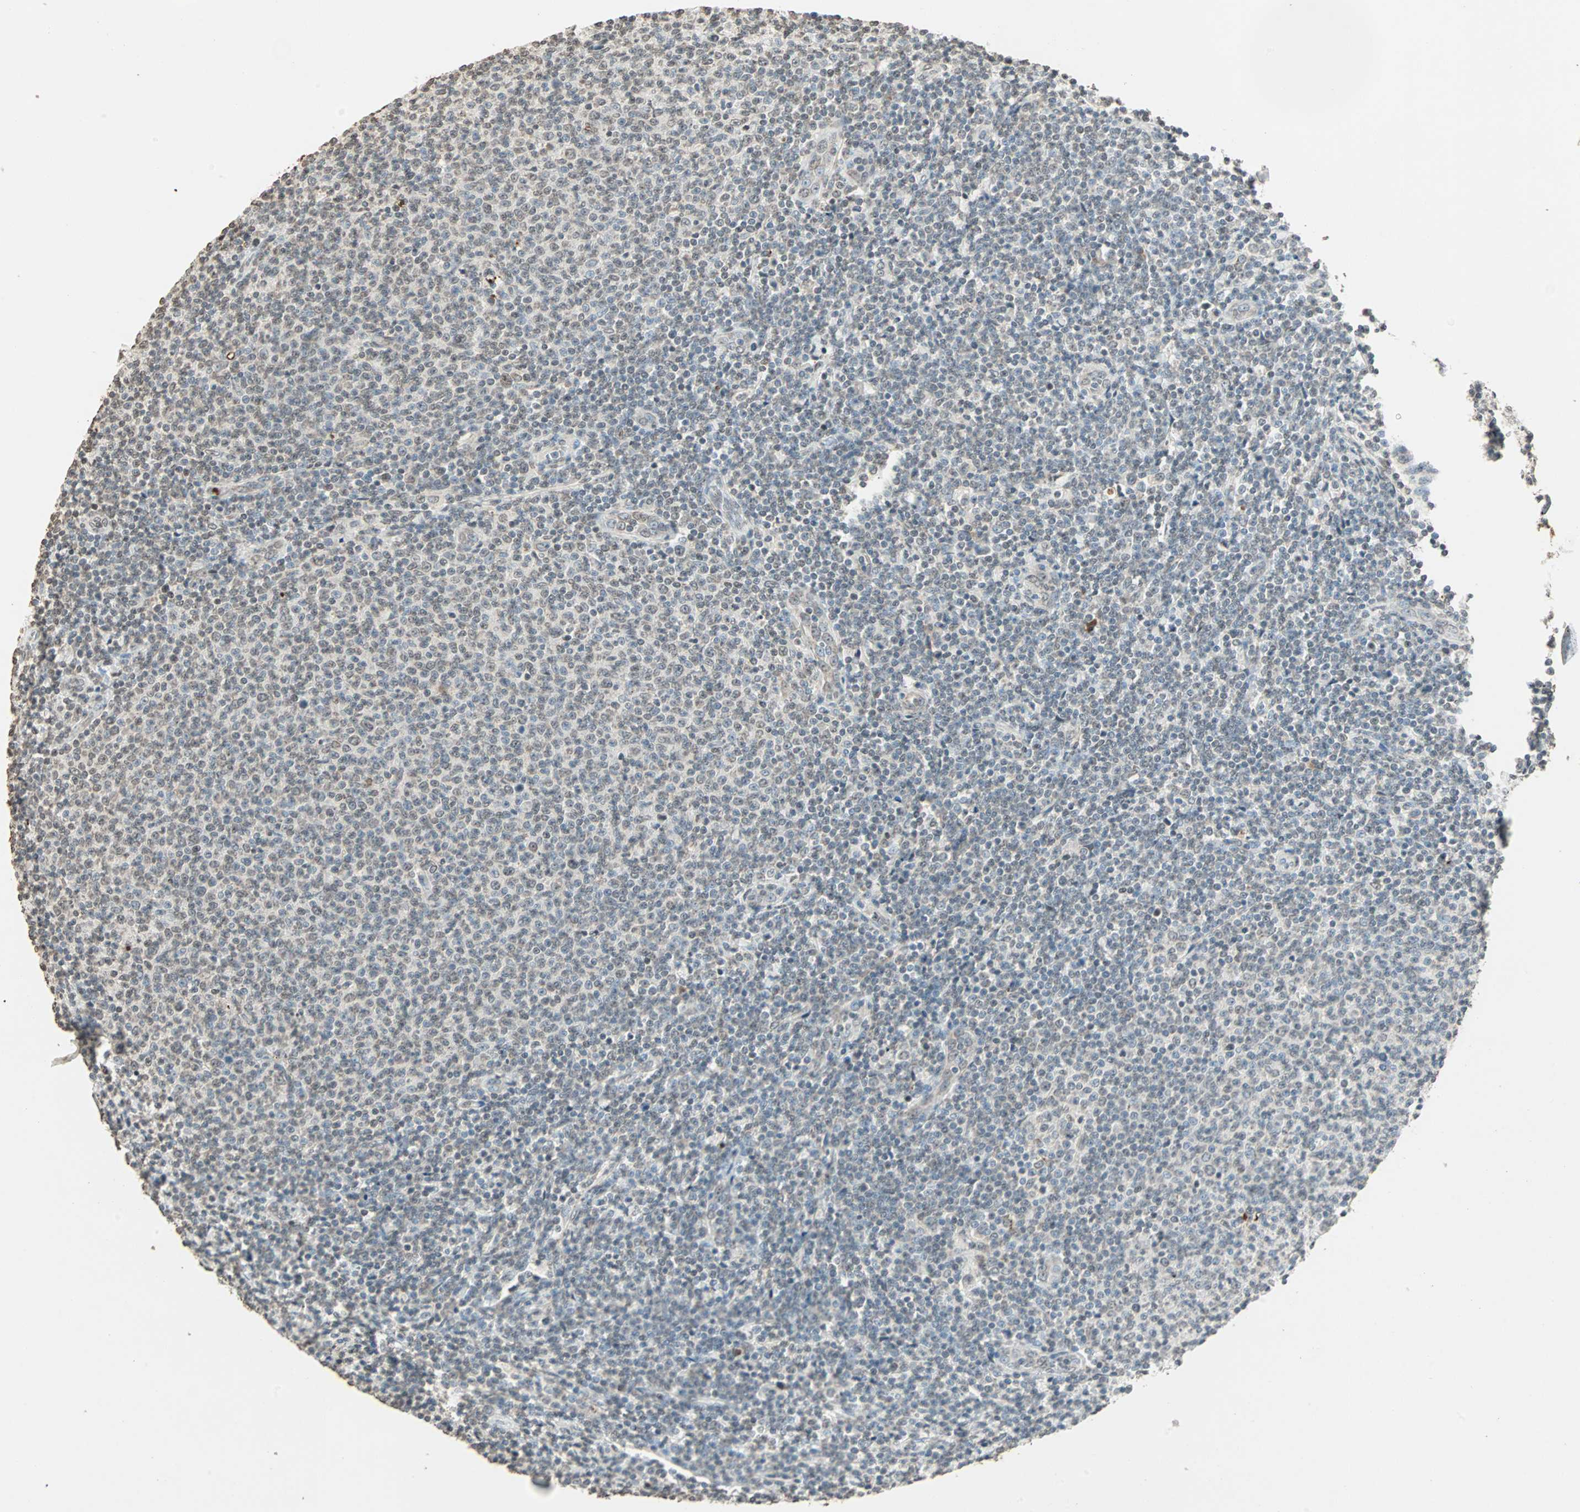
{"staining": {"intensity": "weak", "quantity": "25%-75%", "location": "cytoplasmic/membranous,nuclear"}, "tissue": "lymphoma", "cell_type": "Tumor cells", "image_type": "cancer", "snomed": [{"axis": "morphology", "description": "Malignant lymphoma, non-Hodgkin's type, Low grade"}, {"axis": "topography", "description": "Lymph node"}], "caption": "Immunohistochemical staining of human low-grade malignant lymphoma, non-Hodgkin's type displays low levels of weak cytoplasmic/membranous and nuclear staining in about 25%-75% of tumor cells.", "gene": "PRELID1", "patient": {"sex": "male", "age": 66}}